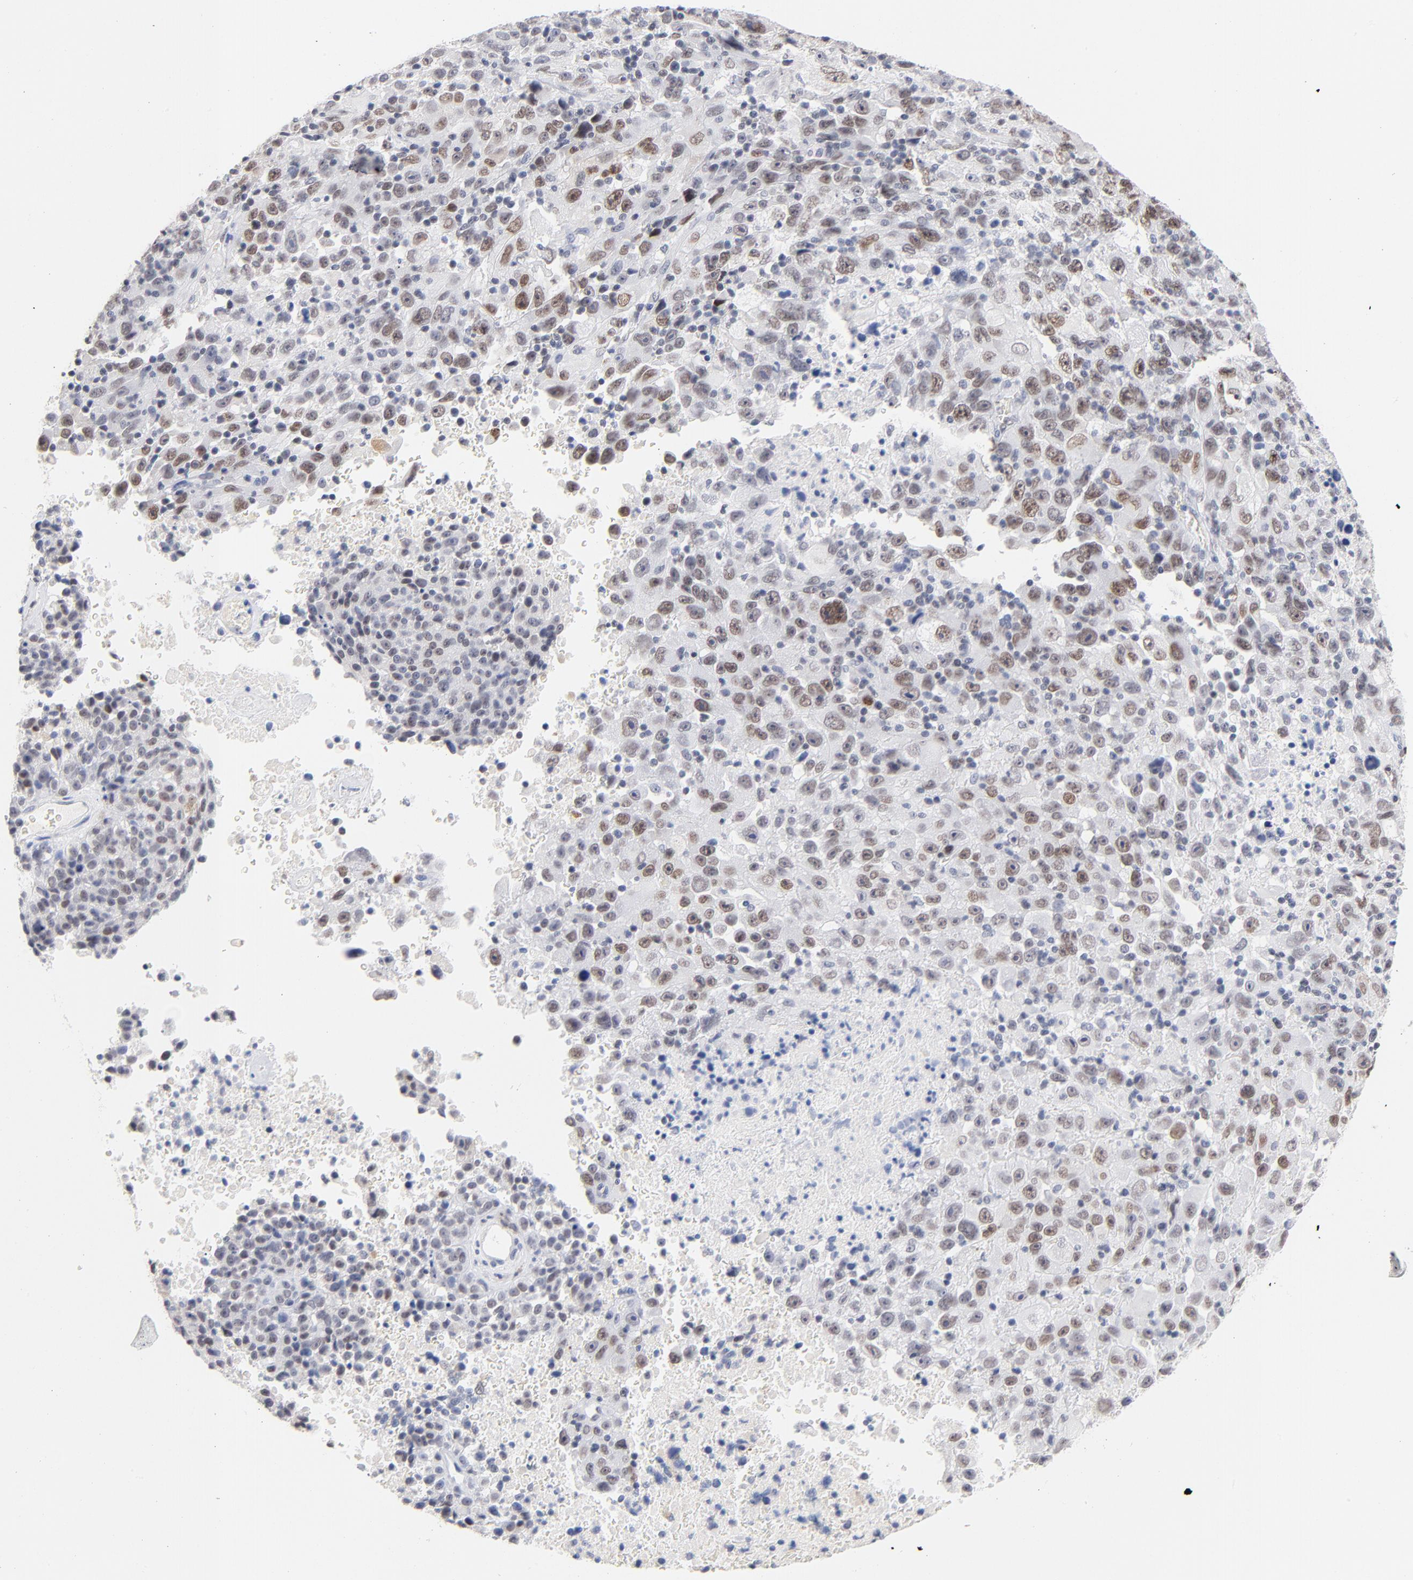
{"staining": {"intensity": "weak", "quantity": "25%-75%", "location": "nuclear"}, "tissue": "melanoma", "cell_type": "Tumor cells", "image_type": "cancer", "snomed": [{"axis": "morphology", "description": "Malignant melanoma, Metastatic site"}, {"axis": "topography", "description": "Cerebral cortex"}], "caption": "About 25%-75% of tumor cells in human malignant melanoma (metastatic site) show weak nuclear protein positivity as visualized by brown immunohistochemical staining.", "gene": "ORC2", "patient": {"sex": "female", "age": 52}}